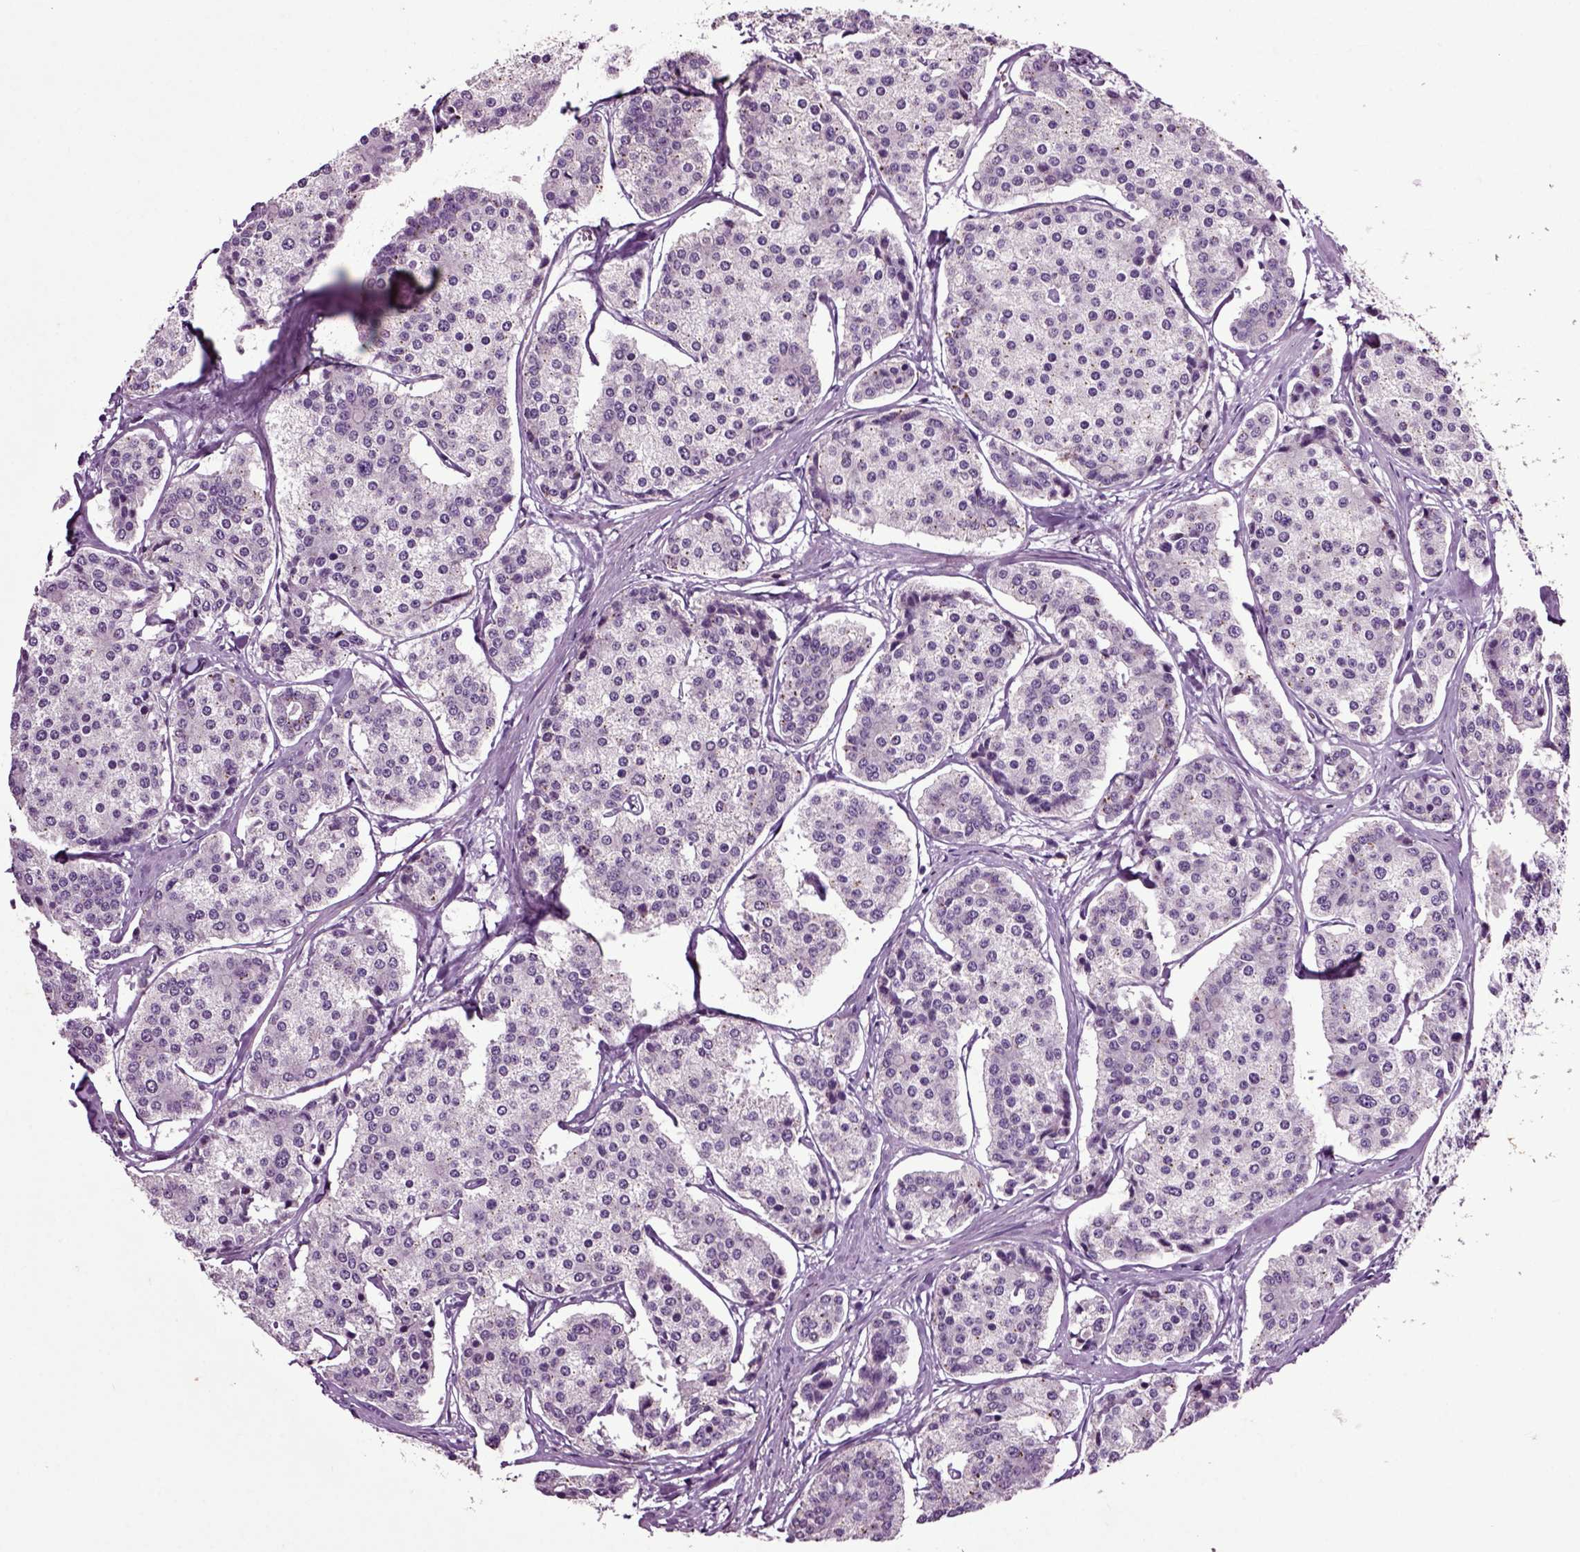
{"staining": {"intensity": "negative", "quantity": "none", "location": "none"}, "tissue": "carcinoid", "cell_type": "Tumor cells", "image_type": "cancer", "snomed": [{"axis": "morphology", "description": "Carcinoid, malignant, NOS"}, {"axis": "topography", "description": "Small intestine"}], "caption": "This is an immunohistochemistry image of human malignant carcinoid. There is no positivity in tumor cells.", "gene": "CRHR1", "patient": {"sex": "female", "age": 65}}